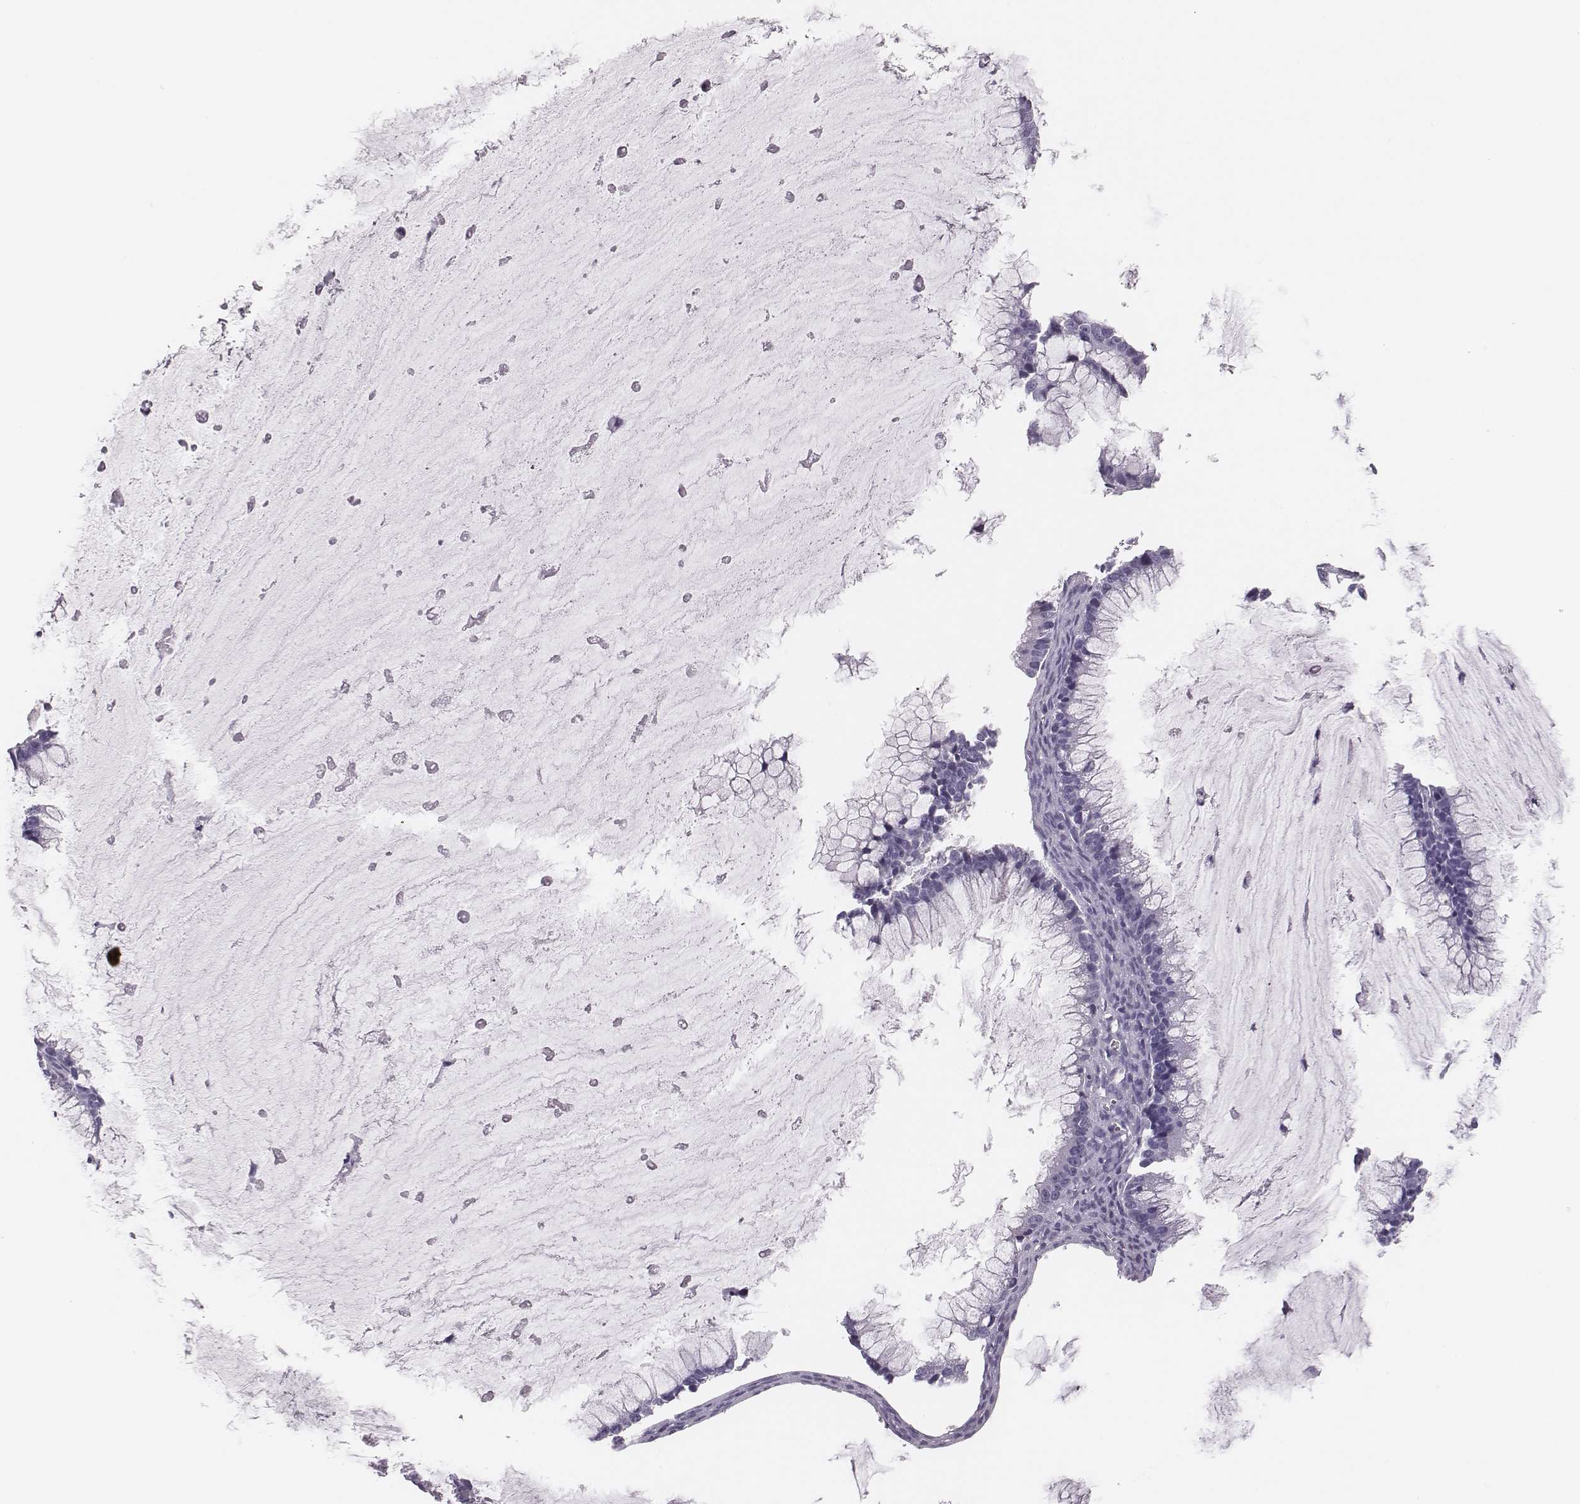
{"staining": {"intensity": "negative", "quantity": "none", "location": "none"}, "tissue": "ovarian cancer", "cell_type": "Tumor cells", "image_type": "cancer", "snomed": [{"axis": "morphology", "description": "Cystadenocarcinoma, mucinous, NOS"}, {"axis": "topography", "description": "Ovary"}], "caption": "The image displays no significant positivity in tumor cells of ovarian cancer (mucinous cystadenocarcinoma).", "gene": "H1-6", "patient": {"sex": "female", "age": 38}}